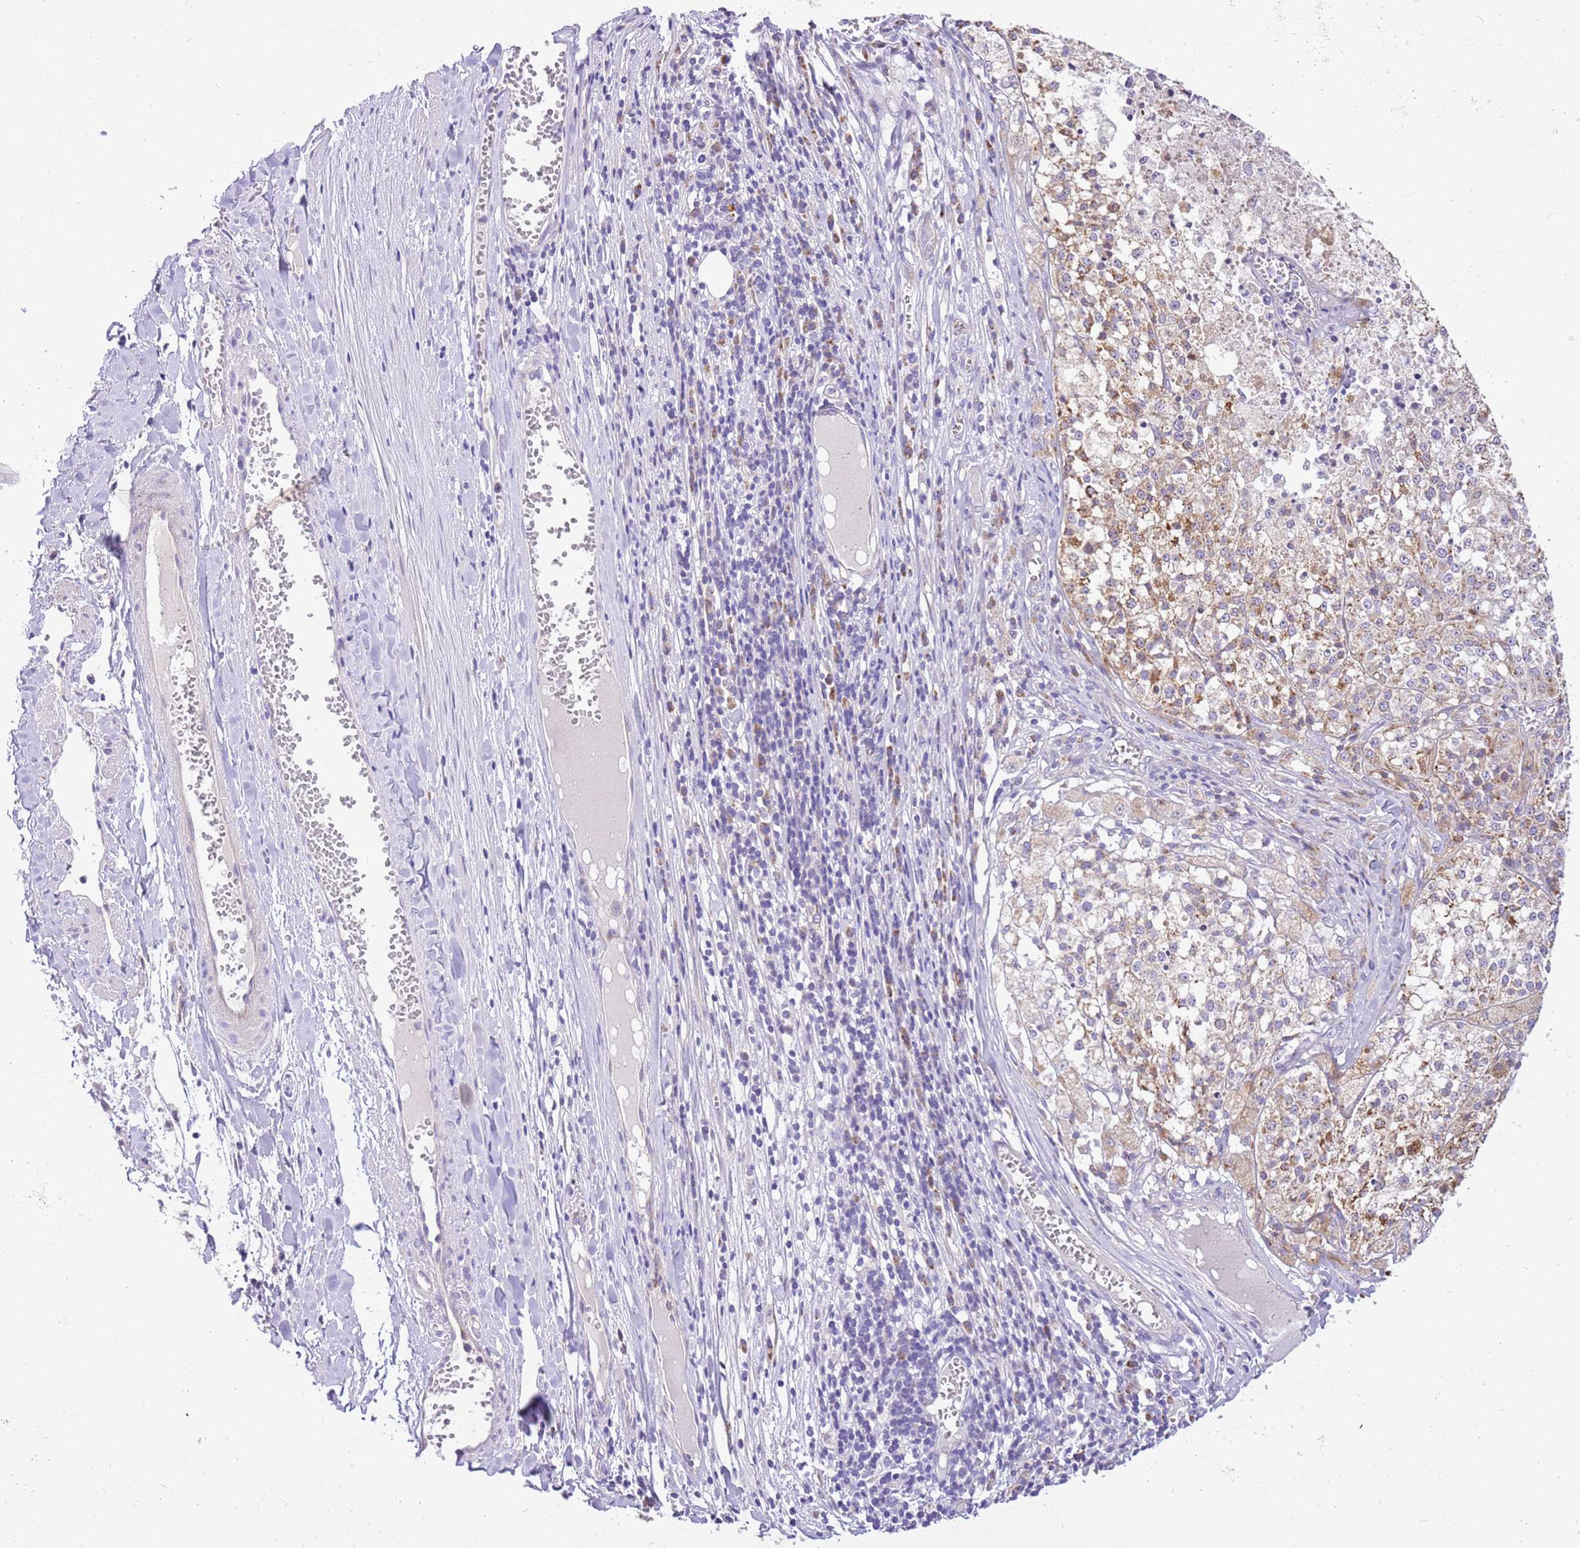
{"staining": {"intensity": "moderate", "quantity": "25%-75%", "location": "cytoplasmic/membranous"}, "tissue": "melanoma", "cell_type": "Tumor cells", "image_type": "cancer", "snomed": [{"axis": "morphology", "description": "Malignant melanoma, NOS"}, {"axis": "topography", "description": "Skin"}], "caption": "This image demonstrates immunohistochemistry staining of melanoma, with medium moderate cytoplasmic/membranous expression in about 25%-75% of tumor cells.", "gene": "COX17", "patient": {"sex": "female", "age": 64}}